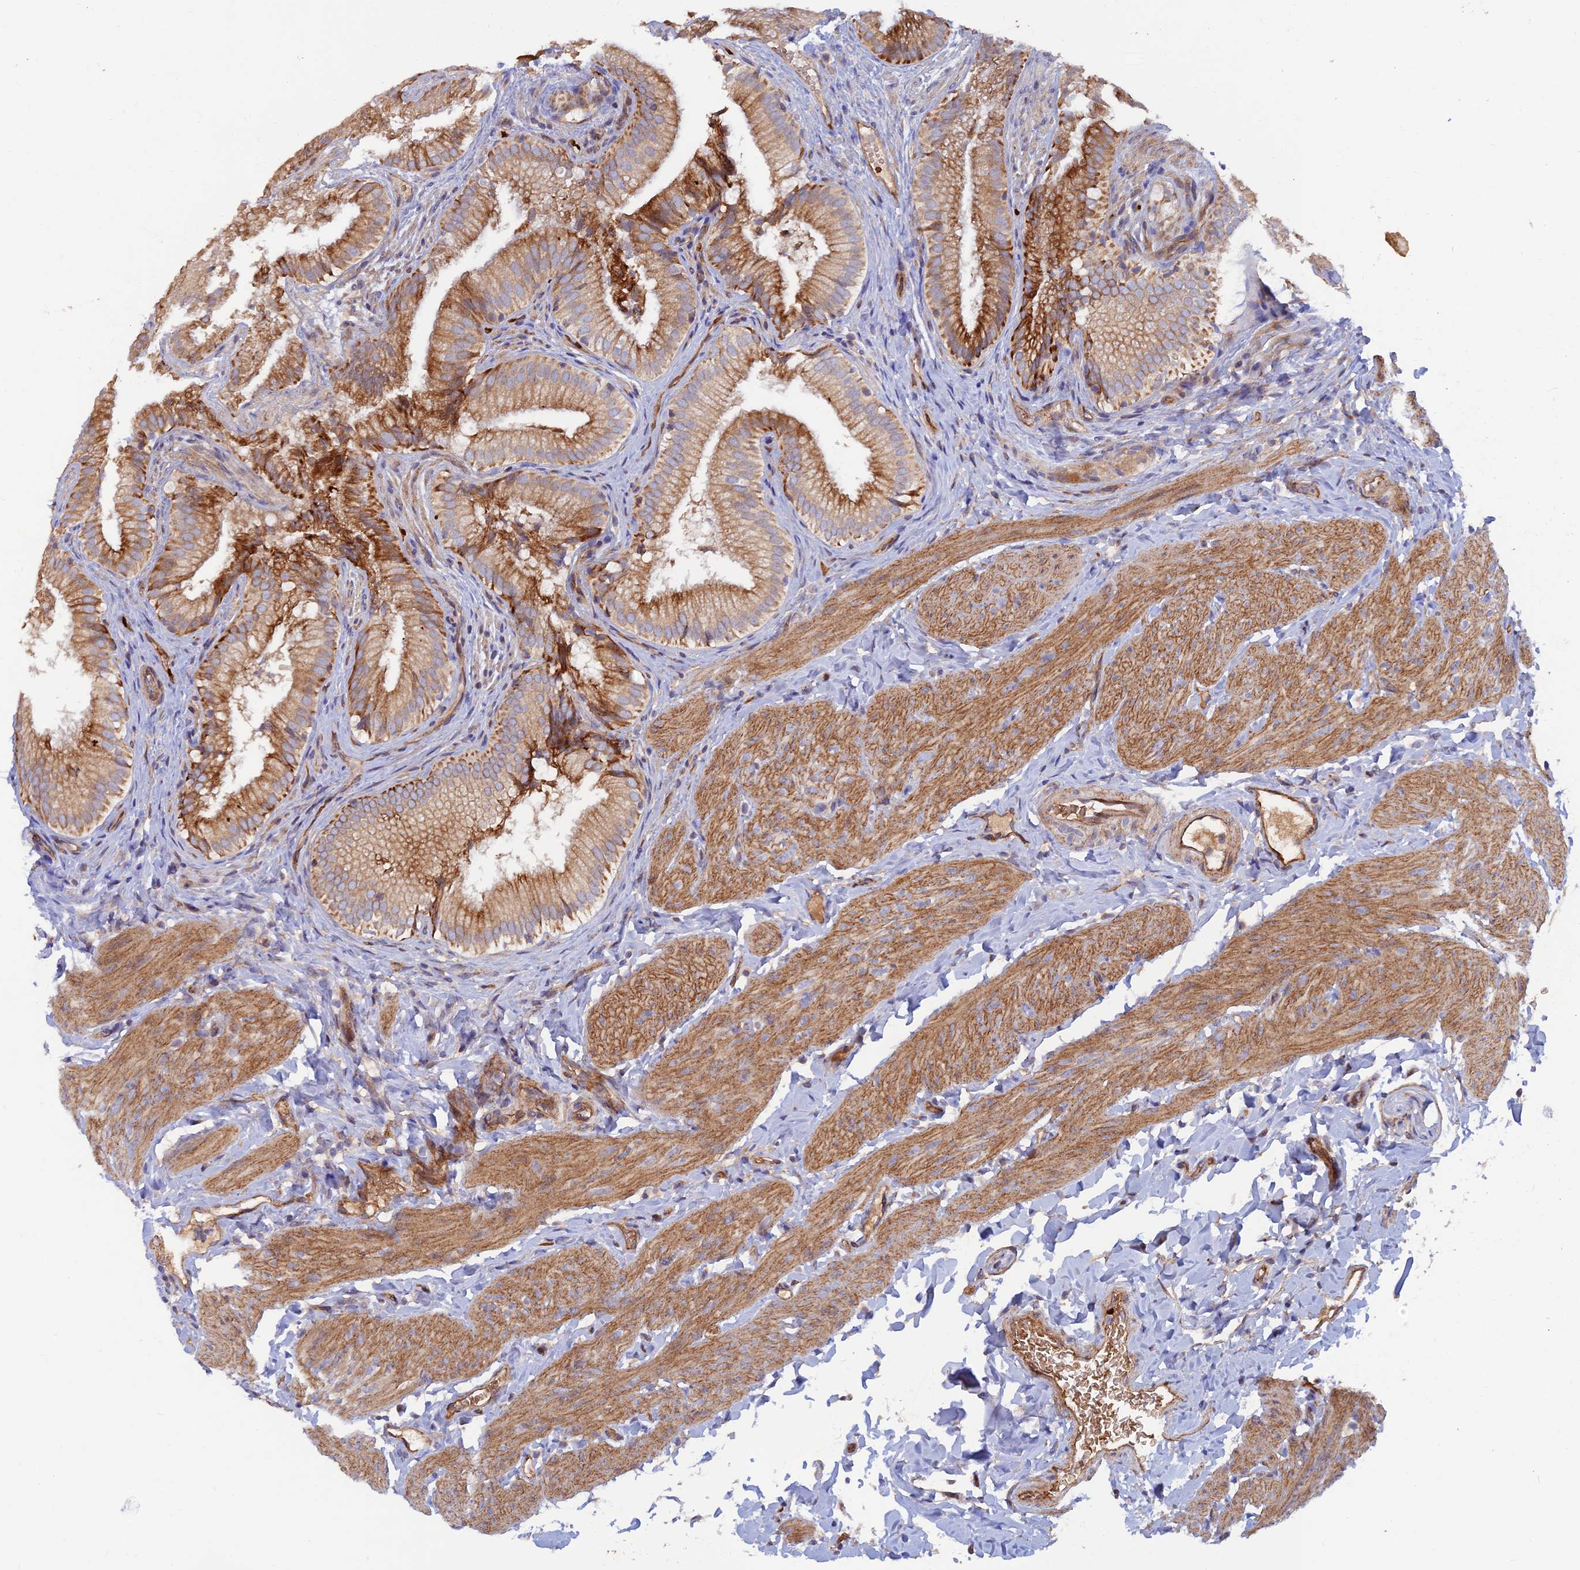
{"staining": {"intensity": "moderate", "quantity": ">75%", "location": "cytoplasmic/membranous"}, "tissue": "gallbladder", "cell_type": "Glandular cells", "image_type": "normal", "snomed": [{"axis": "morphology", "description": "Normal tissue, NOS"}, {"axis": "topography", "description": "Gallbladder"}], "caption": "Moderate cytoplasmic/membranous positivity is seen in about >75% of glandular cells in unremarkable gallbladder.", "gene": "GMCL1", "patient": {"sex": "female", "age": 30}}